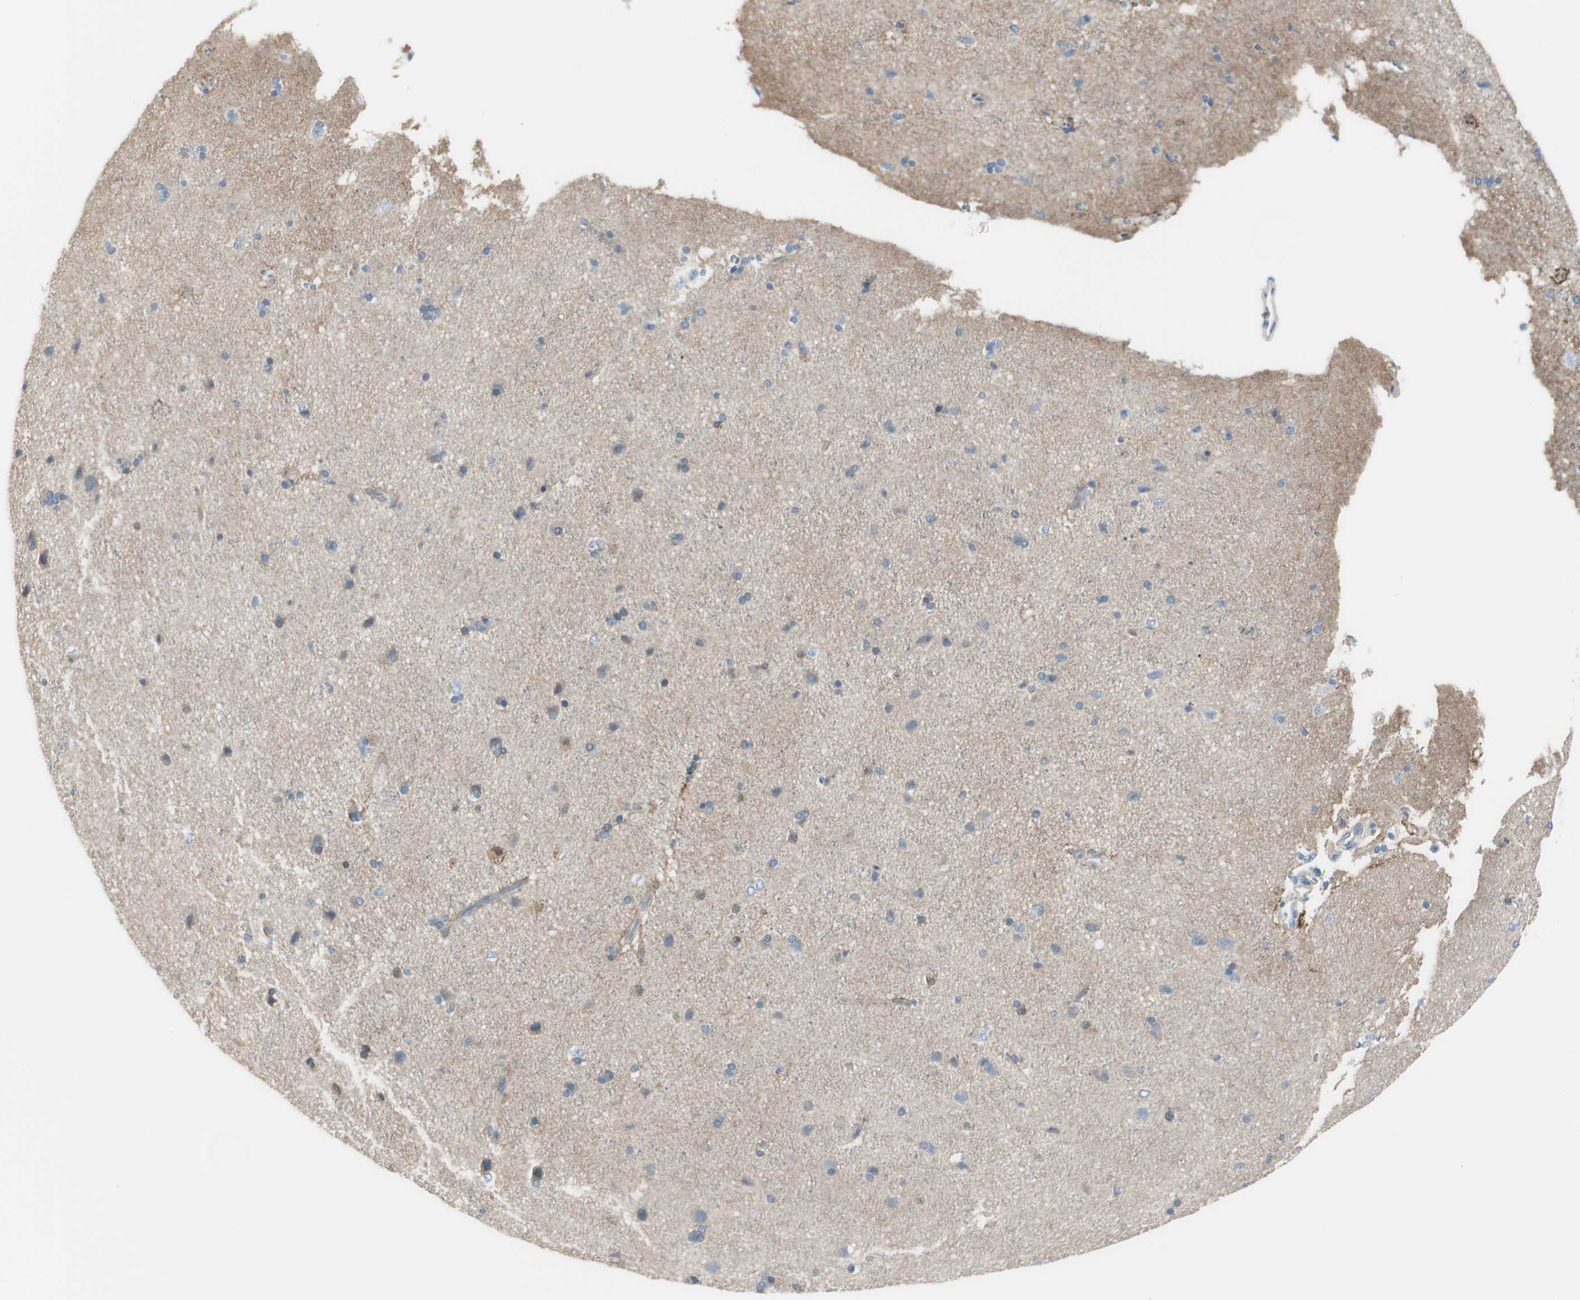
{"staining": {"intensity": "negative", "quantity": "none", "location": "none"}, "tissue": "cerebral cortex", "cell_type": "Endothelial cells", "image_type": "normal", "snomed": [{"axis": "morphology", "description": "Normal tissue, NOS"}, {"axis": "topography", "description": "Cerebral cortex"}], "caption": "The image demonstrates no staining of endothelial cells in normal cerebral cortex. The staining was performed using DAB to visualize the protein expression in brown, while the nuclei were stained in blue with hematoxylin (Magnification: 20x).", "gene": "SLC9A3R1", "patient": {"sex": "male", "age": 62}}